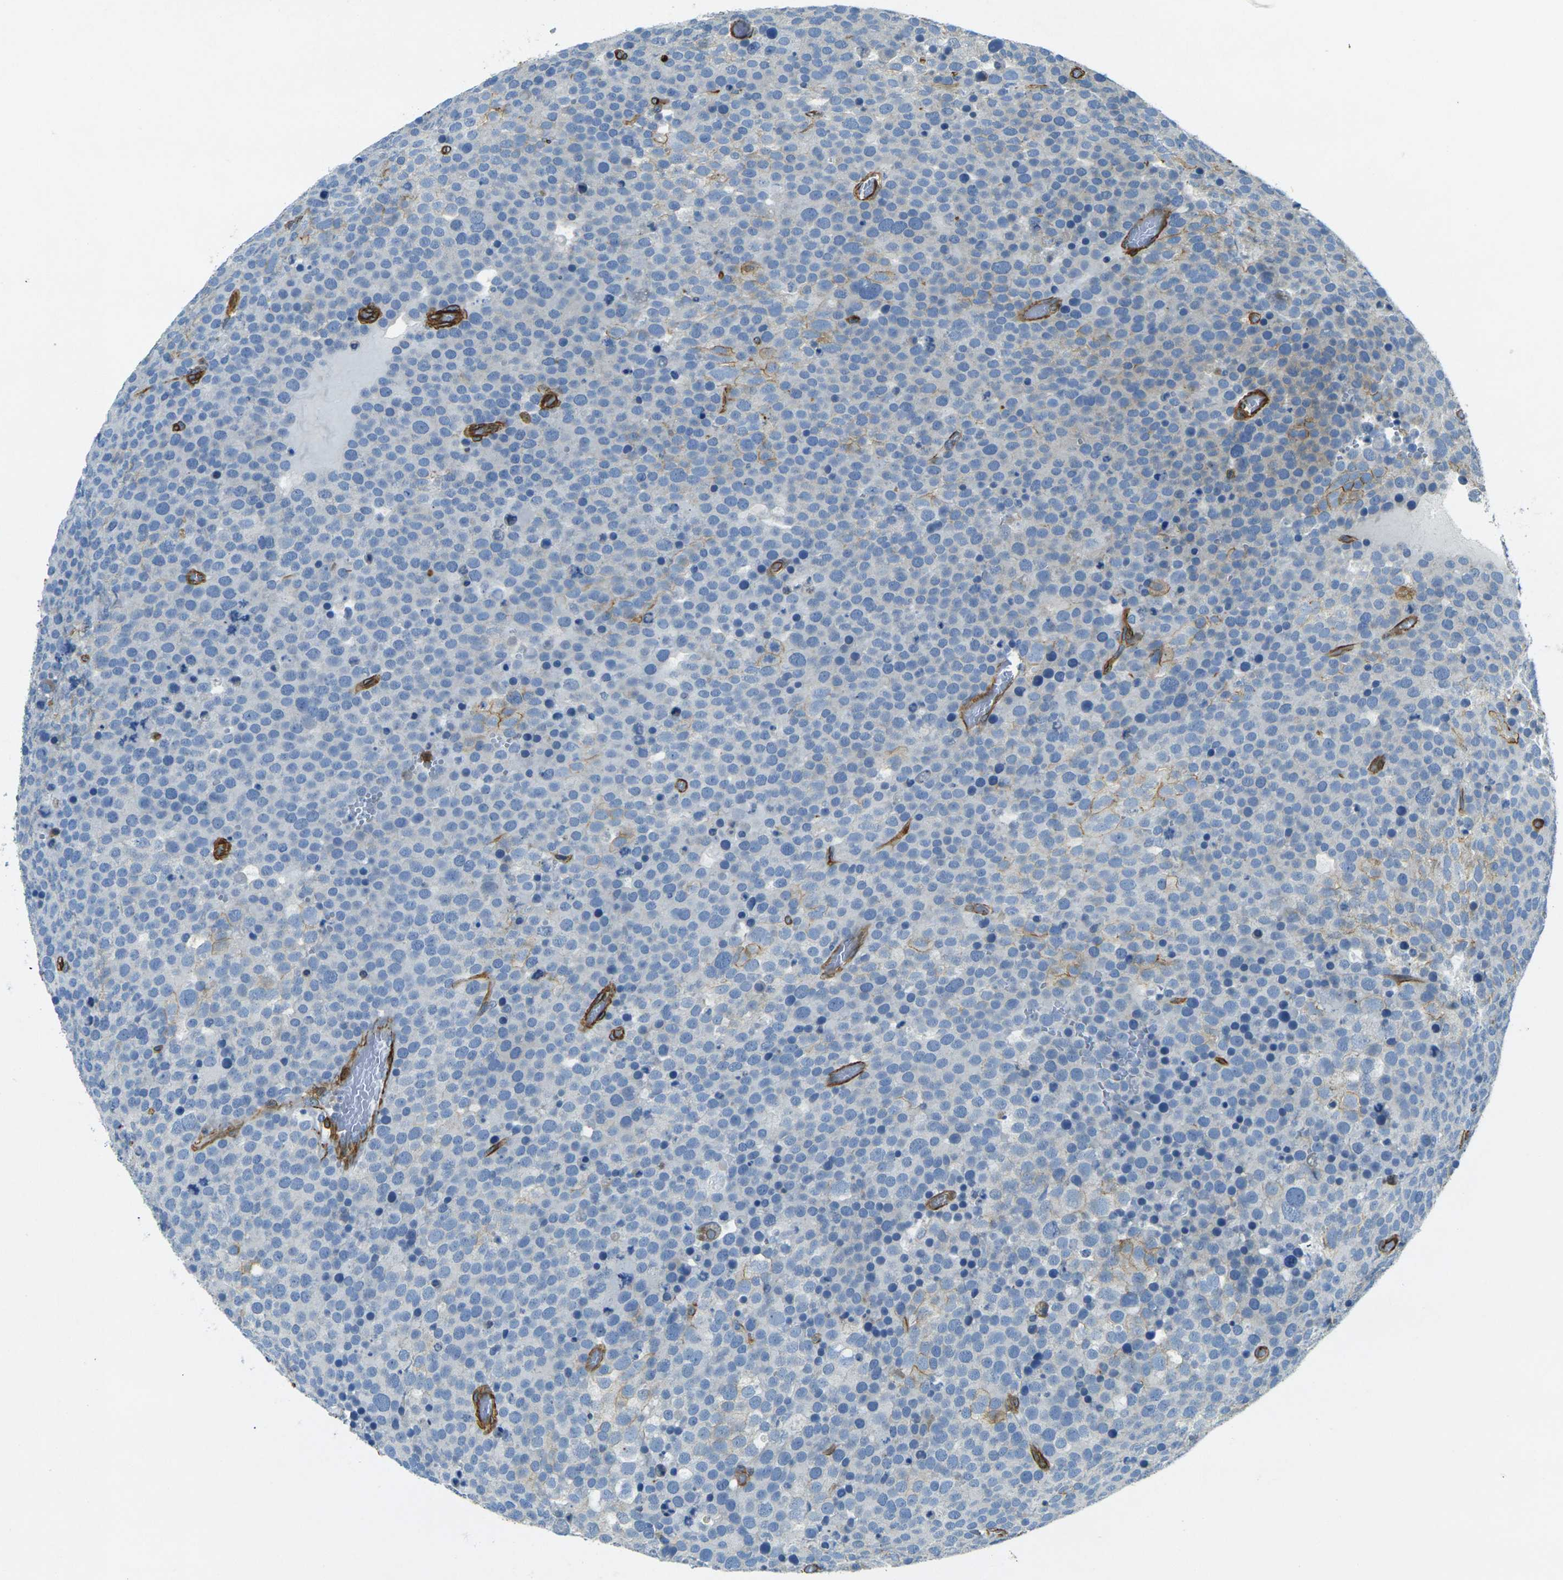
{"staining": {"intensity": "weak", "quantity": "<25%", "location": "cytoplasmic/membranous"}, "tissue": "testis cancer", "cell_type": "Tumor cells", "image_type": "cancer", "snomed": [{"axis": "morphology", "description": "Seminoma, NOS"}, {"axis": "topography", "description": "Testis"}], "caption": "This is an immunohistochemistry (IHC) histopathology image of testis cancer (seminoma). There is no positivity in tumor cells.", "gene": "EPHA7", "patient": {"sex": "male", "age": 71}}